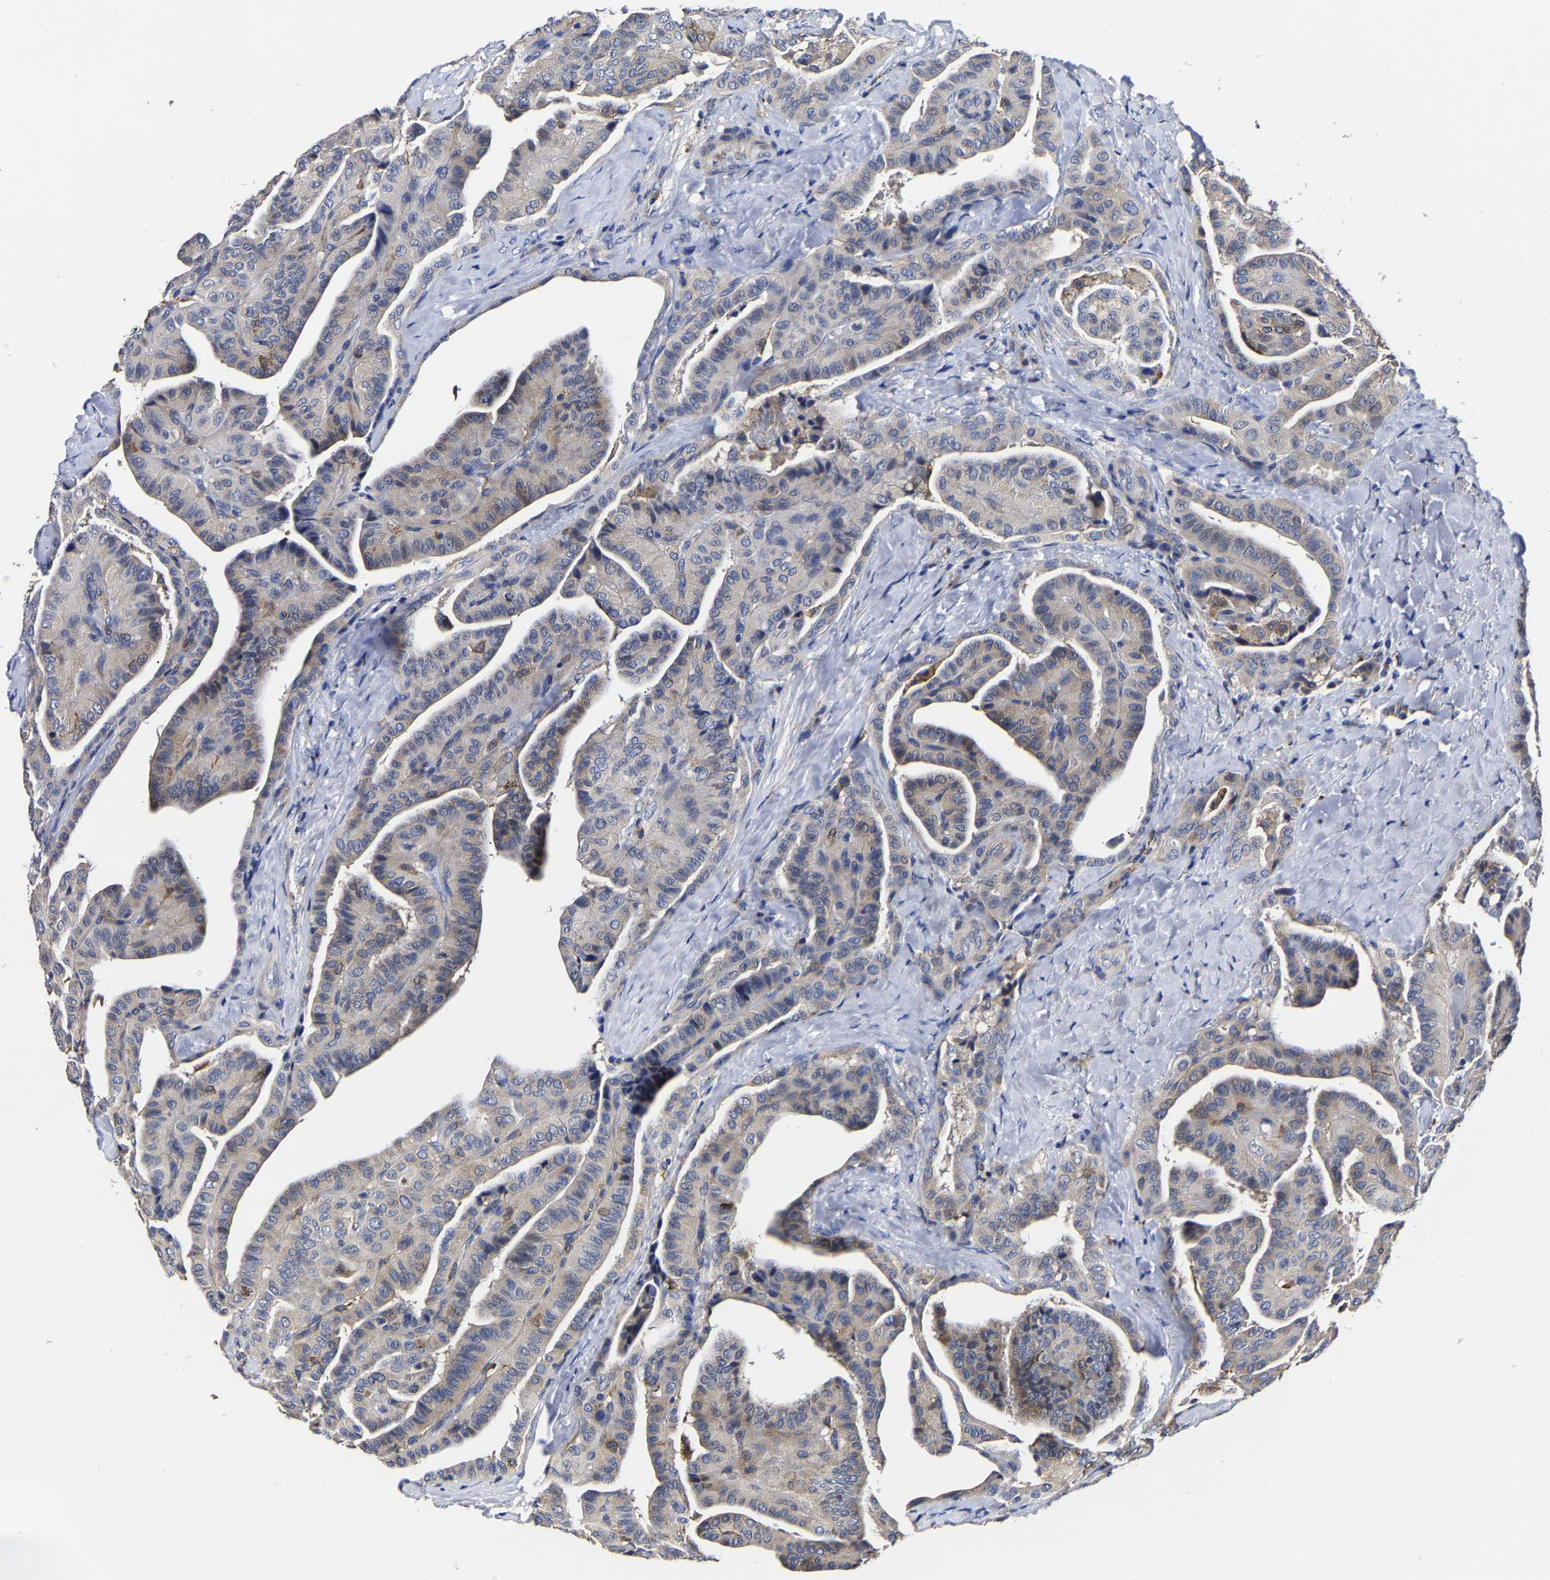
{"staining": {"intensity": "weak", "quantity": "<25%", "location": "cytoplasmic/membranous"}, "tissue": "thyroid cancer", "cell_type": "Tumor cells", "image_type": "cancer", "snomed": [{"axis": "morphology", "description": "Papillary adenocarcinoma, NOS"}, {"axis": "topography", "description": "Thyroid gland"}], "caption": "IHC of thyroid cancer exhibits no expression in tumor cells. Nuclei are stained in blue.", "gene": "AASS", "patient": {"sex": "male", "age": 77}}